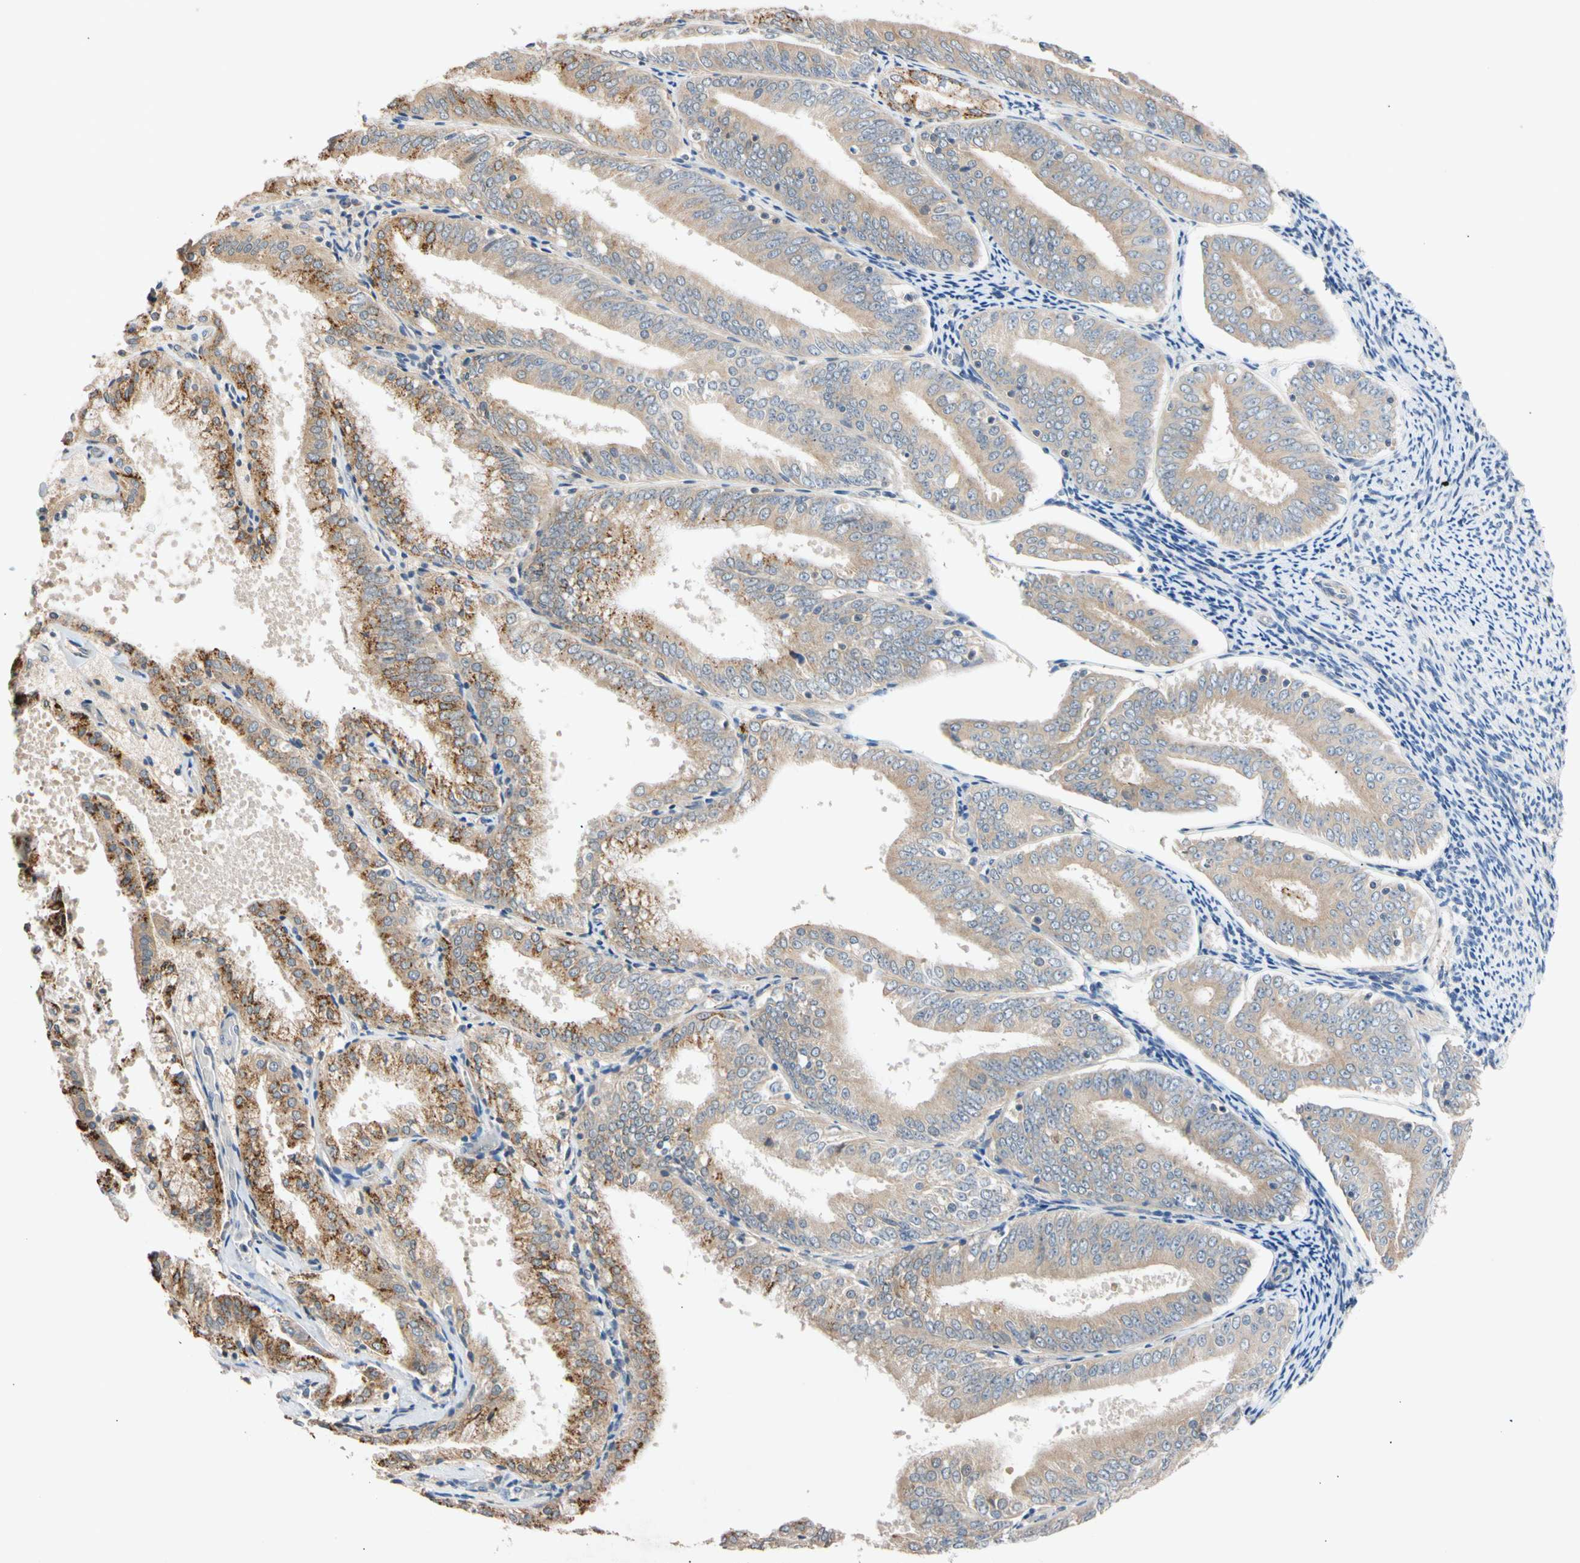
{"staining": {"intensity": "moderate", "quantity": ">75%", "location": "cytoplasmic/membranous"}, "tissue": "endometrial cancer", "cell_type": "Tumor cells", "image_type": "cancer", "snomed": [{"axis": "morphology", "description": "Adenocarcinoma, NOS"}, {"axis": "topography", "description": "Endometrium"}], "caption": "A high-resolution histopathology image shows immunohistochemistry (IHC) staining of endometrial cancer (adenocarcinoma), which displays moderate cytoplasmic/membranous staining in approximately >75% of tumor cells.", "gene": "CNST", "patient": {"sex": "female", "age": 63}}